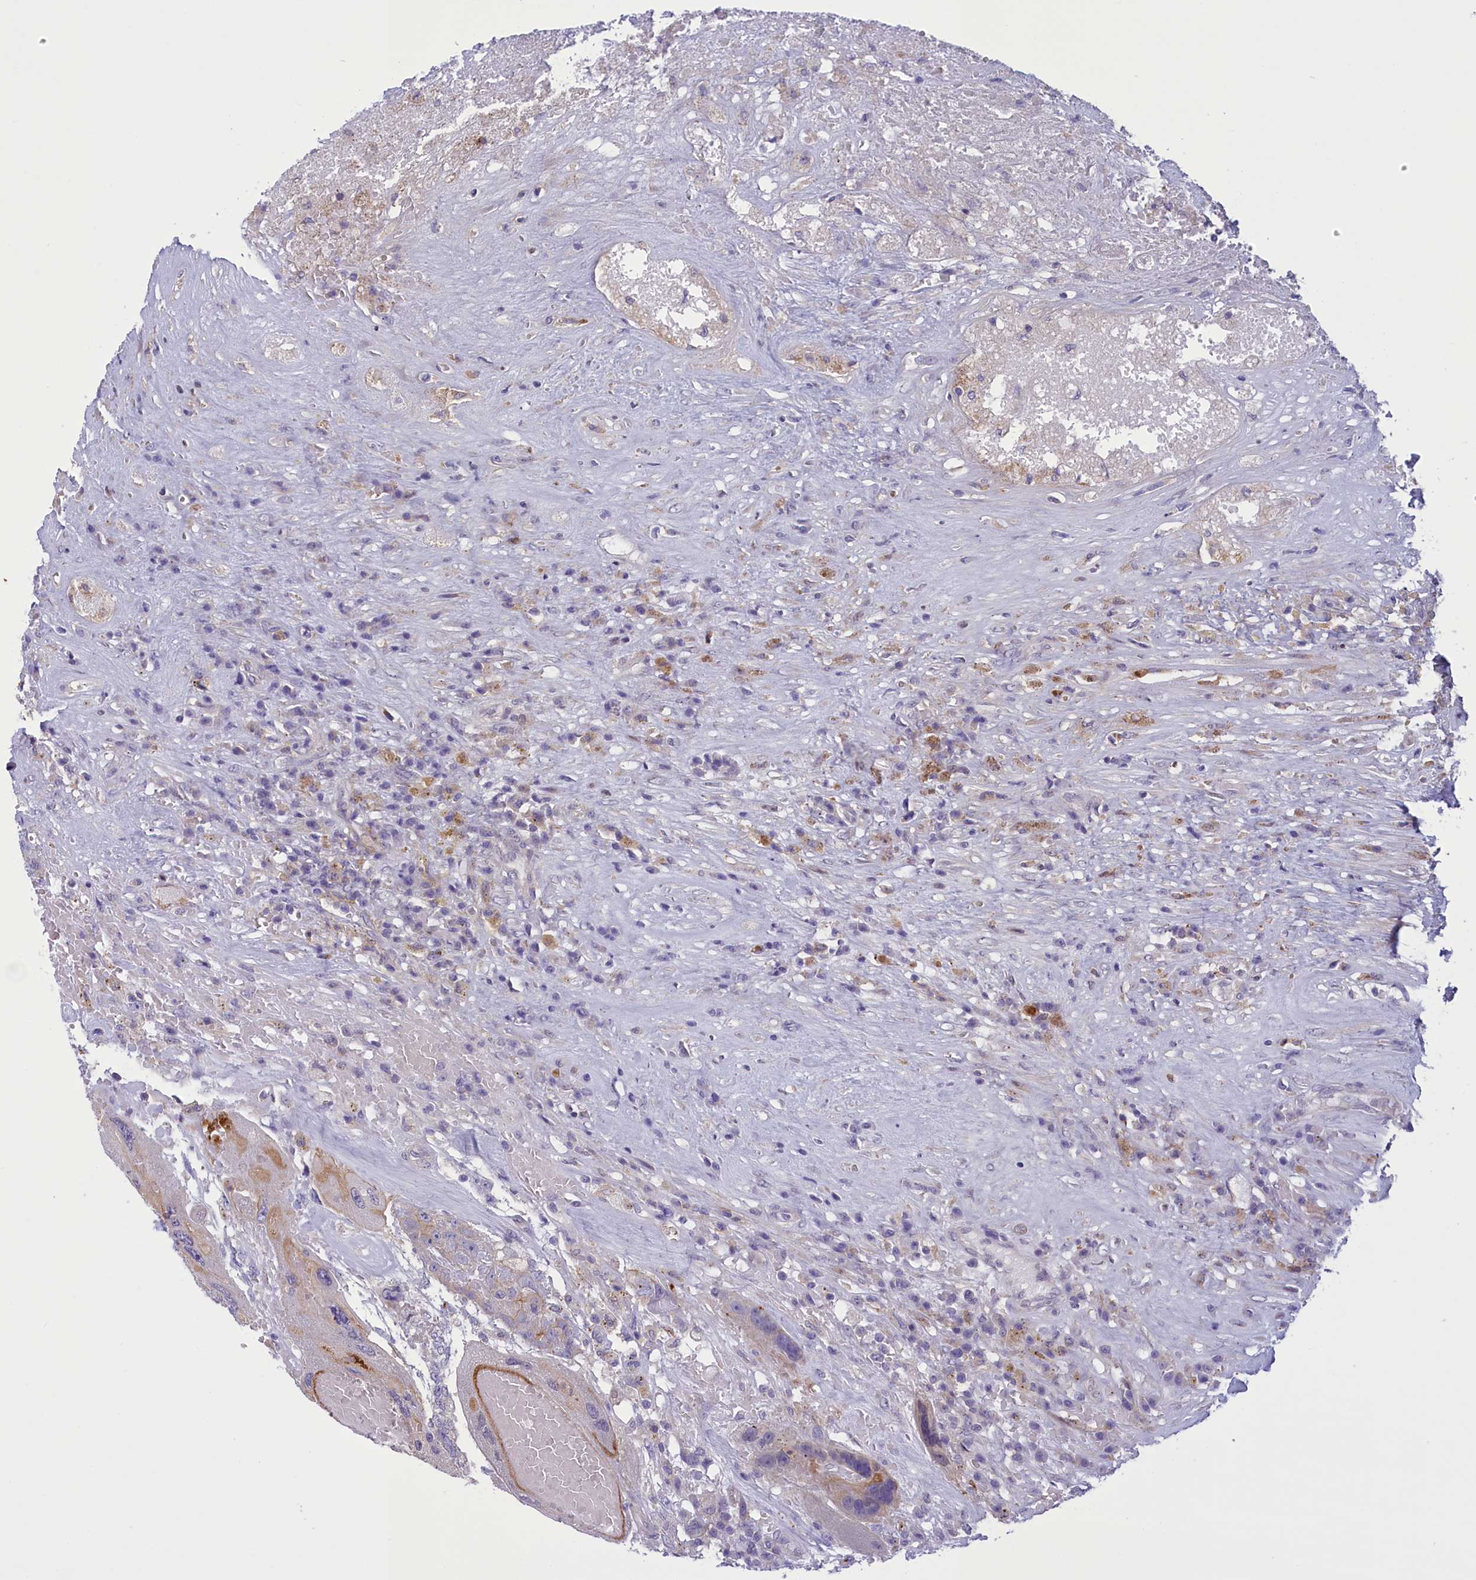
{"staining": {"intensity": "negative", "quantity": "none", "location": "none"}, "tissue": "testis cancer", "cell_type": "Tumor cells", "image_type": "cancer", "snomed": [{"axis": "morphology", "description": "Carcinoma, Embryonal, NOS"}, {"axis": "topography", "description": "Testis"}], "caption": "Tumor cells are negative for brown protein staining in testis cancer (embryonal carcinoma). Brightfield microscopy of IHC stained with DAB (3,3'-diaminobenzidine) (brown) and hematoxylin (blue), captured at high magnification.", "gene": "CORO2A", "patient": {"sex": "male", "age": 26}}